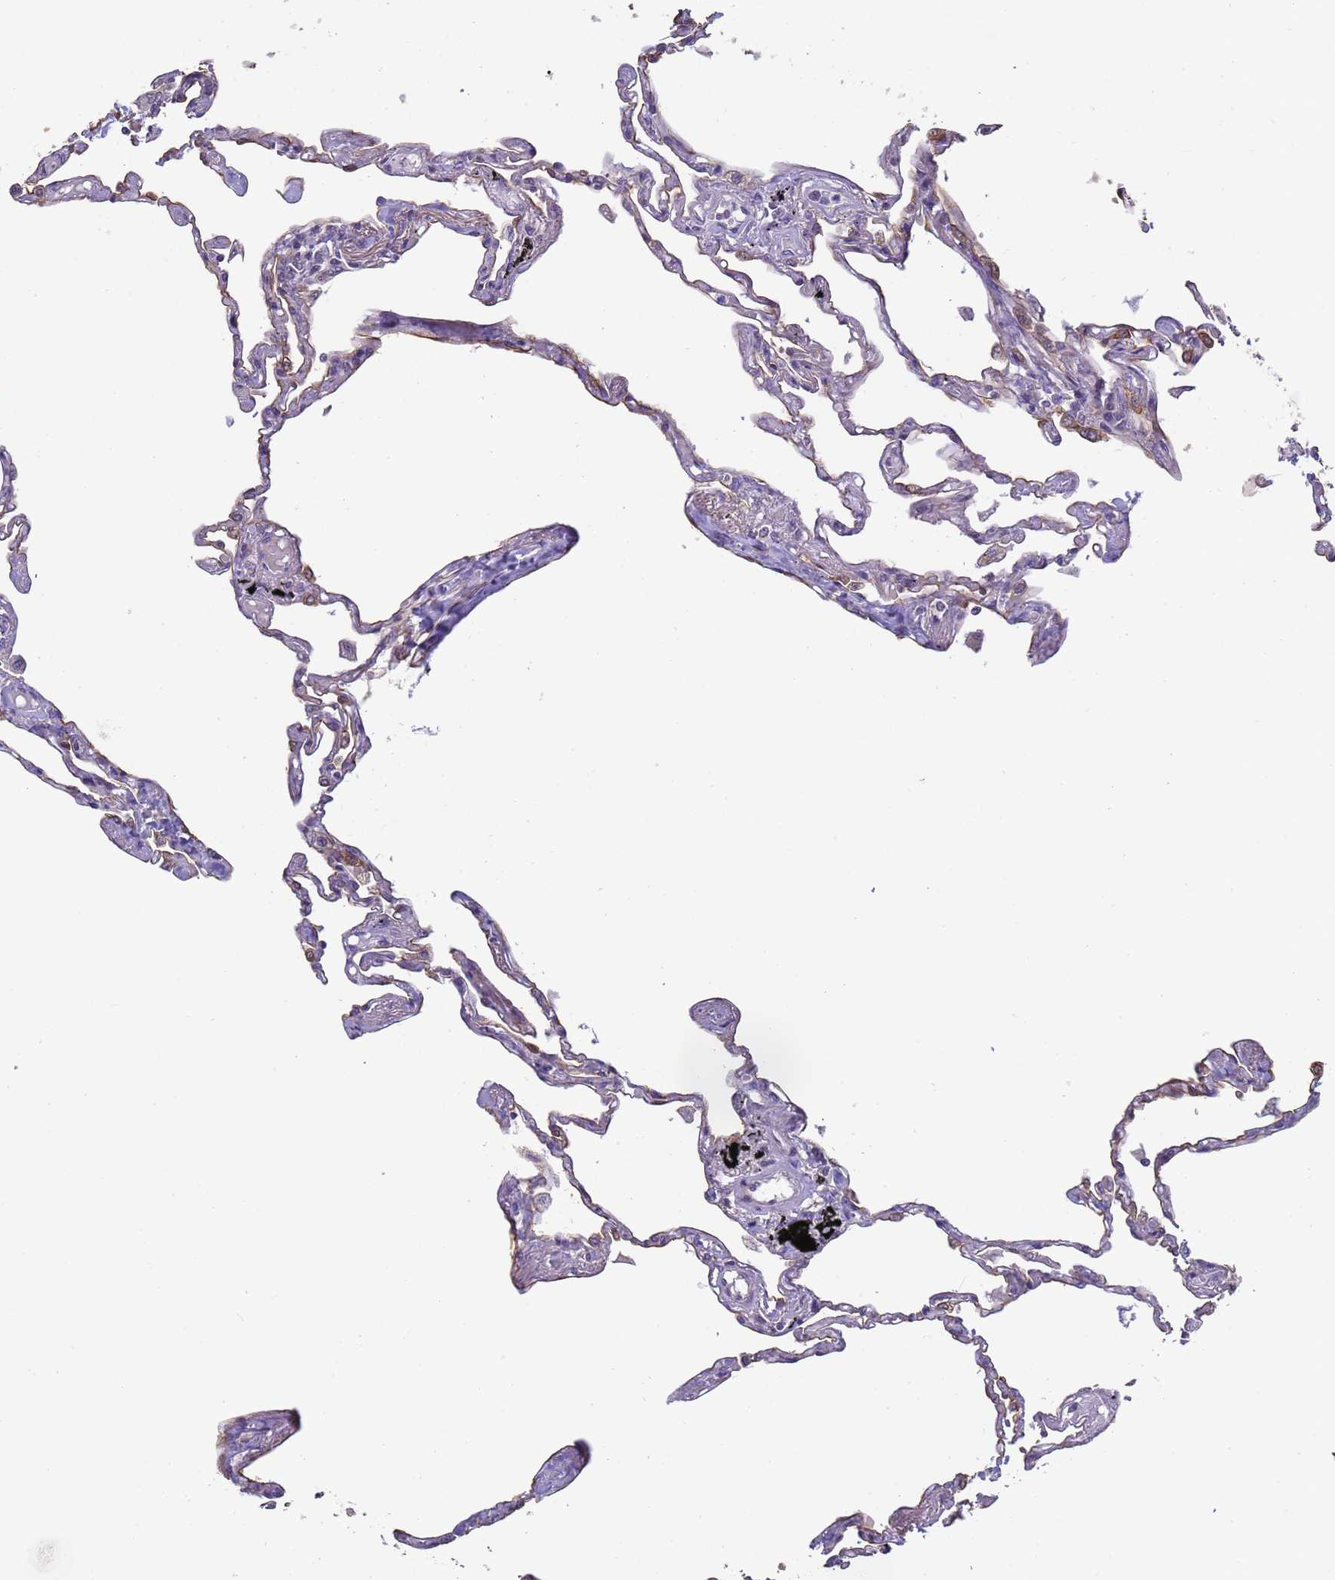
{"staining": {"intensity": "moderate", "quantity": "25%-75%", "location": "cytoplasmic/membranous"}, "tissue": "lung", "cell_type": "Alveolar cells", "image_type": "normal", "snomed": [{"axis": "morphology", "description": "Normal tissue, NOS"}, {"axis": "topography", "description": "Lung"}], "caption": "Benign lung exhibits moderate cytoplasmic/membranous expression in about 25%-75% of alveolar cells, visualized by immunohistochemistry. The staining was performed using DAB, with brown indicating positive protein expression. Nuclei are stained blue with hematoxylin.", "gene": "VWA3A", "patient": {"sex": "female", "age": 67}}